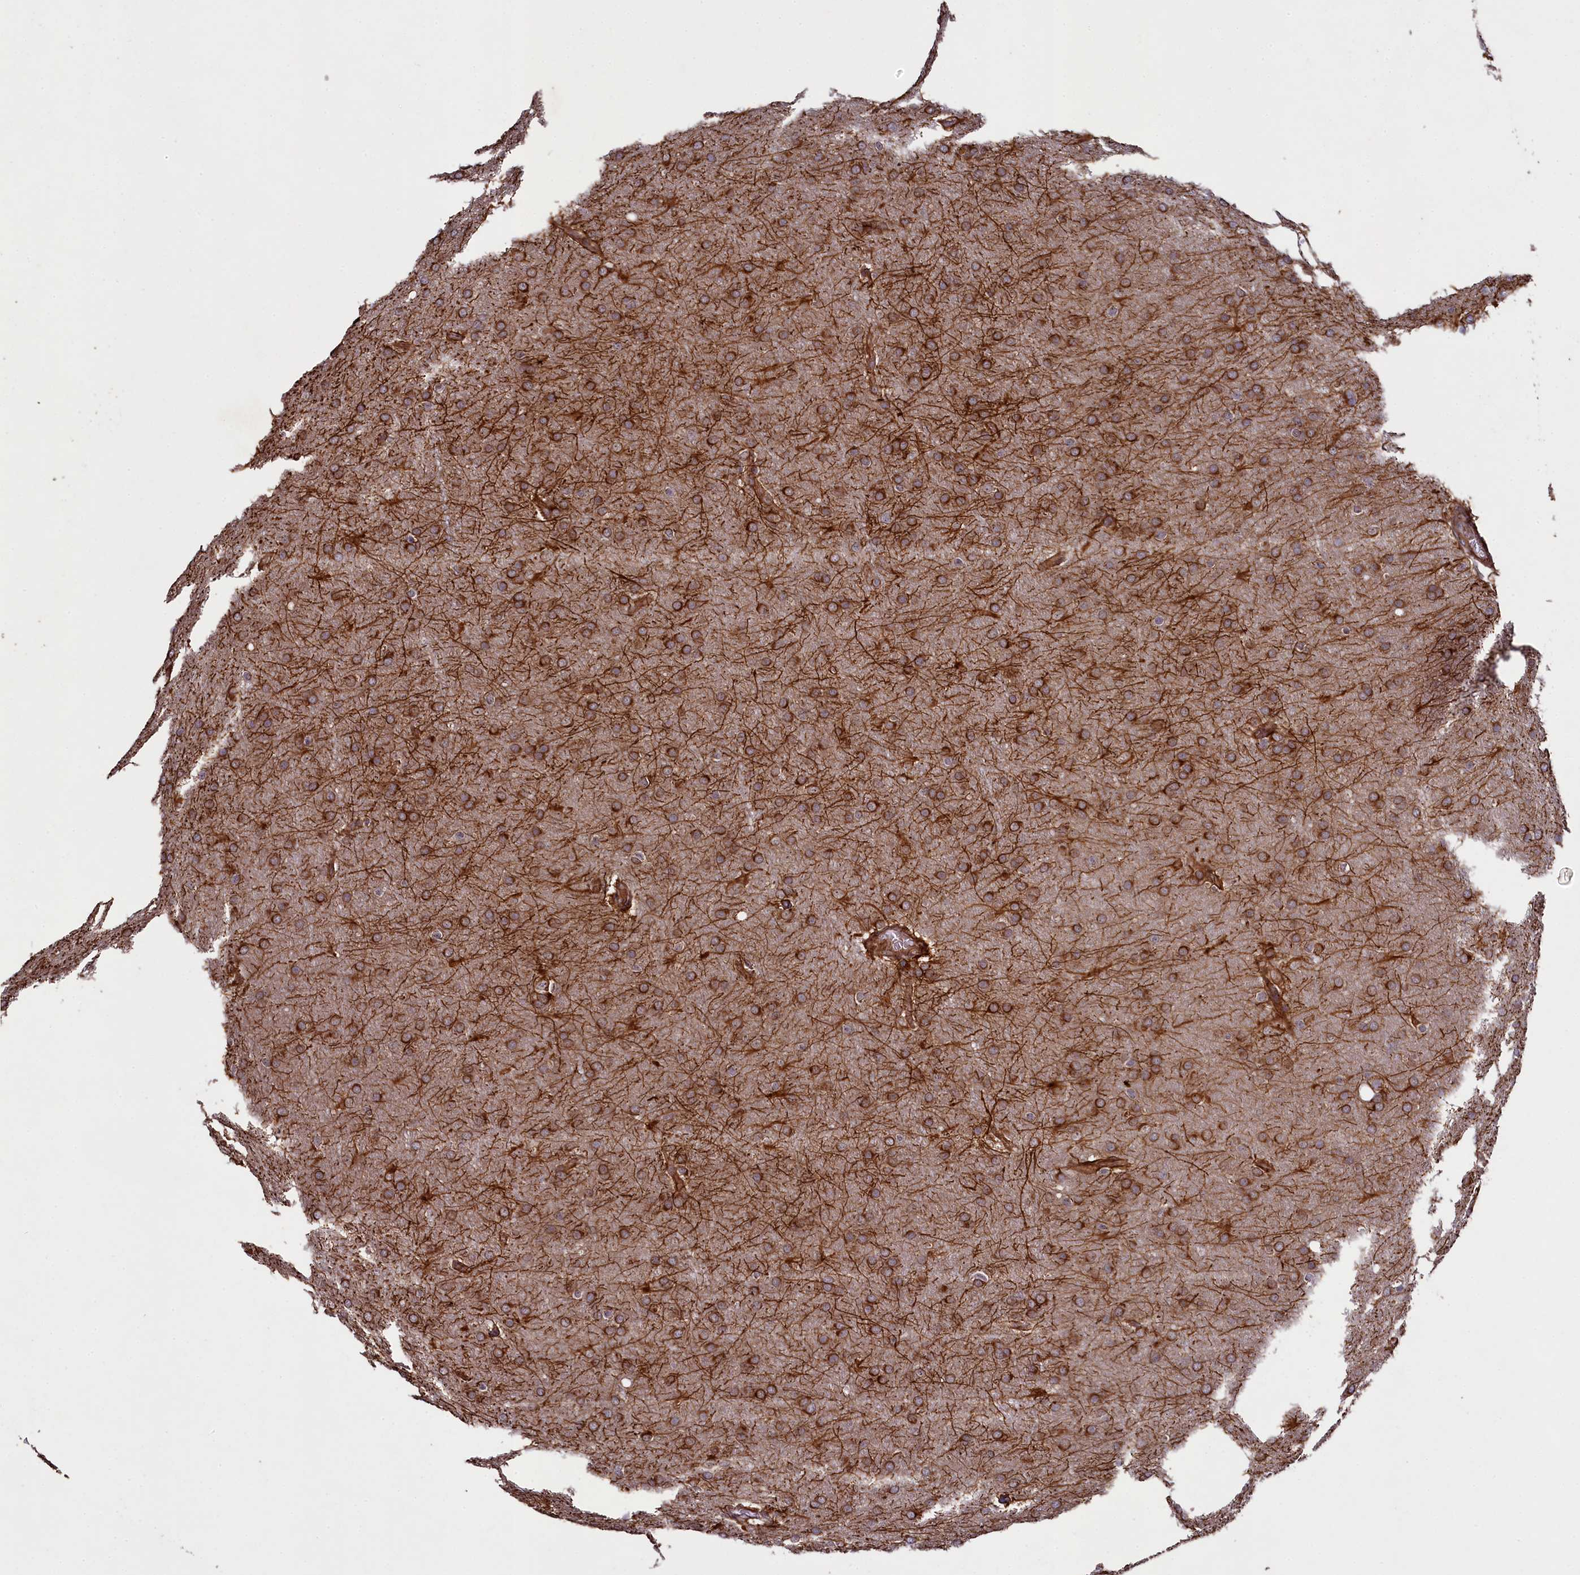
{"staining": {"intensity": "moderate", "quantity": ">75%", "location": "cytoplasmic/membranous"}, "tissue": "glioma", "cell_type": "Tumor cells", "image_type": "cancer", "snomed": [{"axis": "morphology", "description": "Glioma, malignant, Low grade"}, {"axis": "topography", "description": "Brain"}], "caption": "This image exhibits immunohistochemistry (IHC) staining of human glioma, with medium moderate cytoplasmic/membranous expression in about >75% of tumor cells.", "gene": "CCDC102A", "patient": {"sex": "female", "age": 32}}